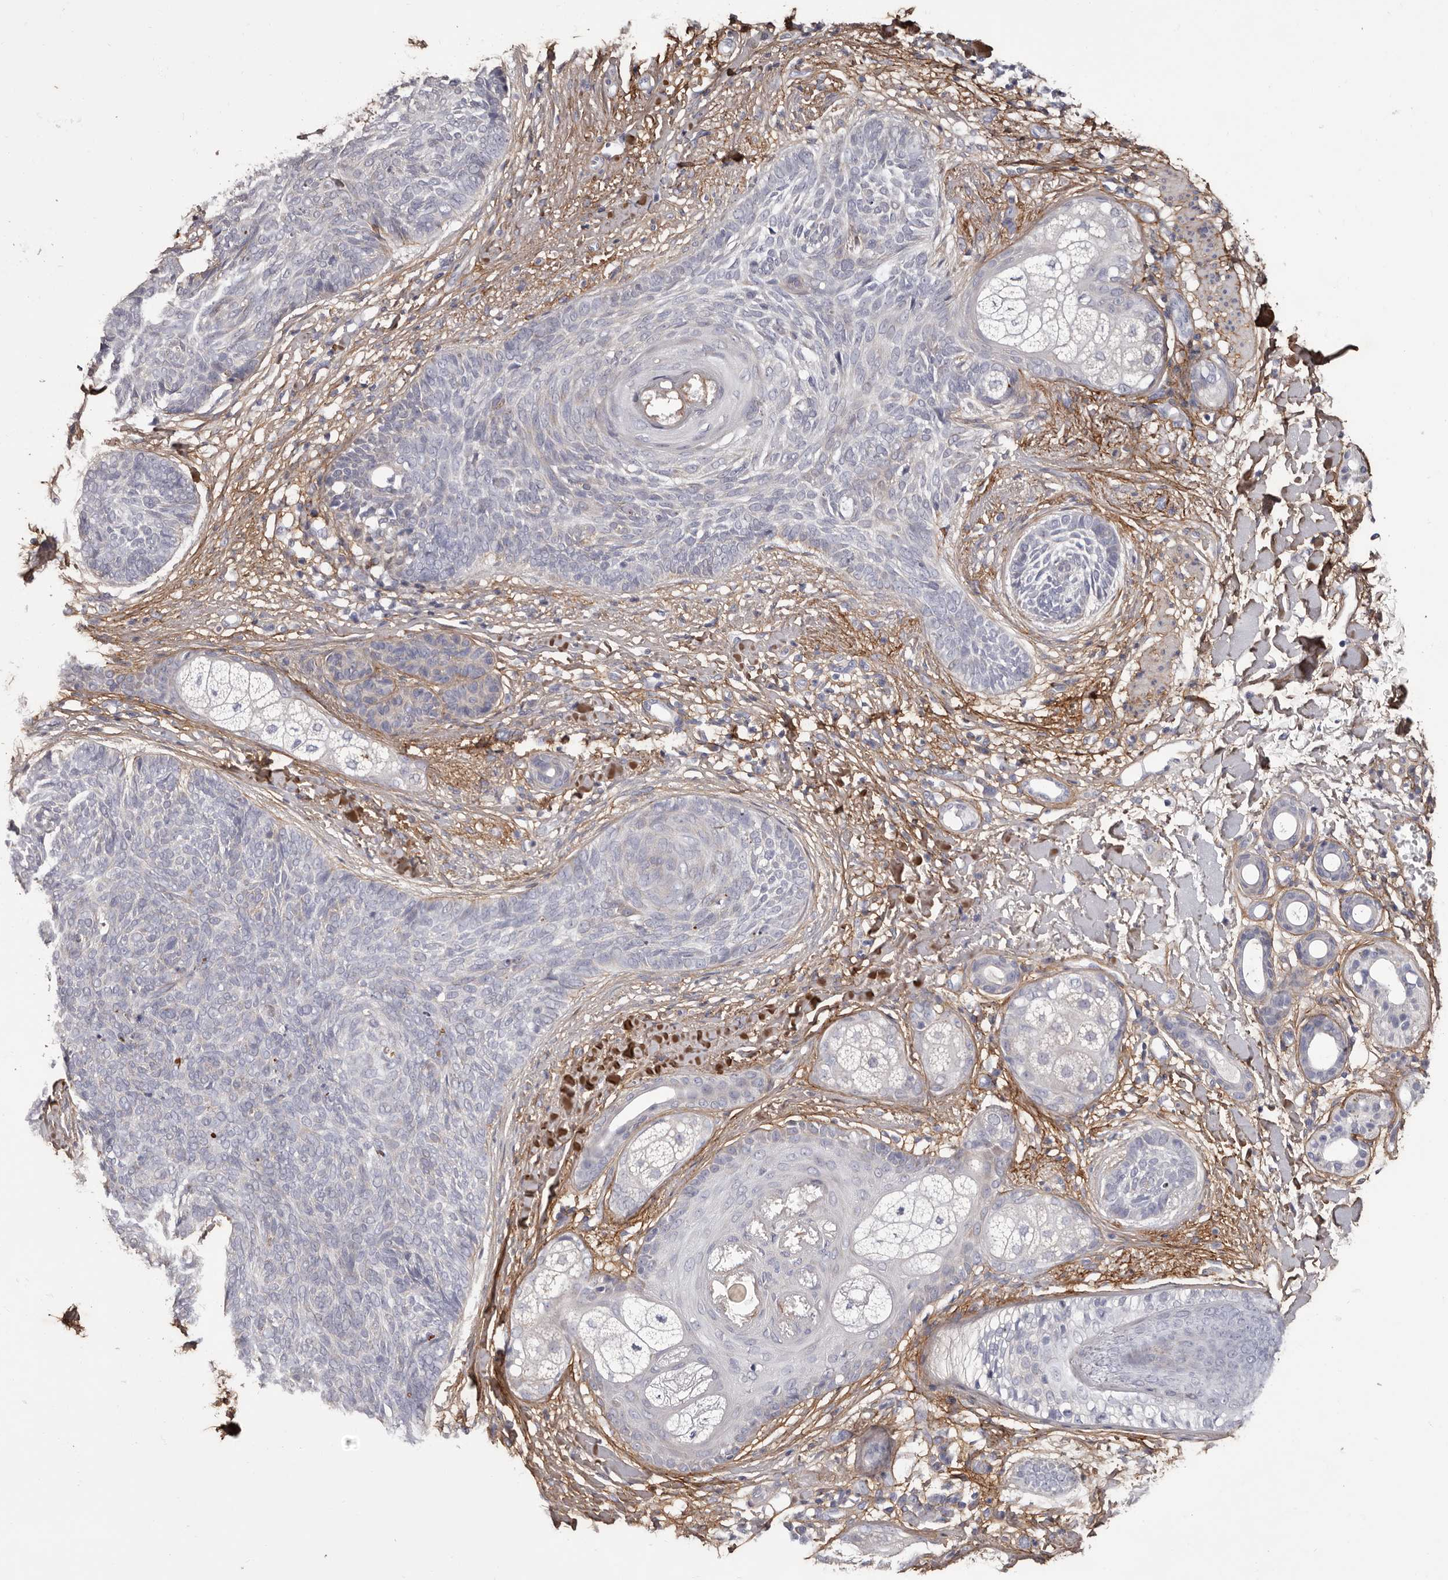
{"staining": {"intensity": "negative", "quantity": "none", "location": "none"}, "tissue": "skin cancer", "cell_type": "Tumor cells", "image_type": "cancer", "snomed": [{"axis": "morphology", "description": "Basal cell carcinoma"}, {"axis": "topography", "description": "Skin"}], "caption": "The image exhibits no significant positivity in tumor cells of skin cancer (basal cell carcinoma).", "gene": "COL6A1", "patient": {"sex": "male", "age": 85}}